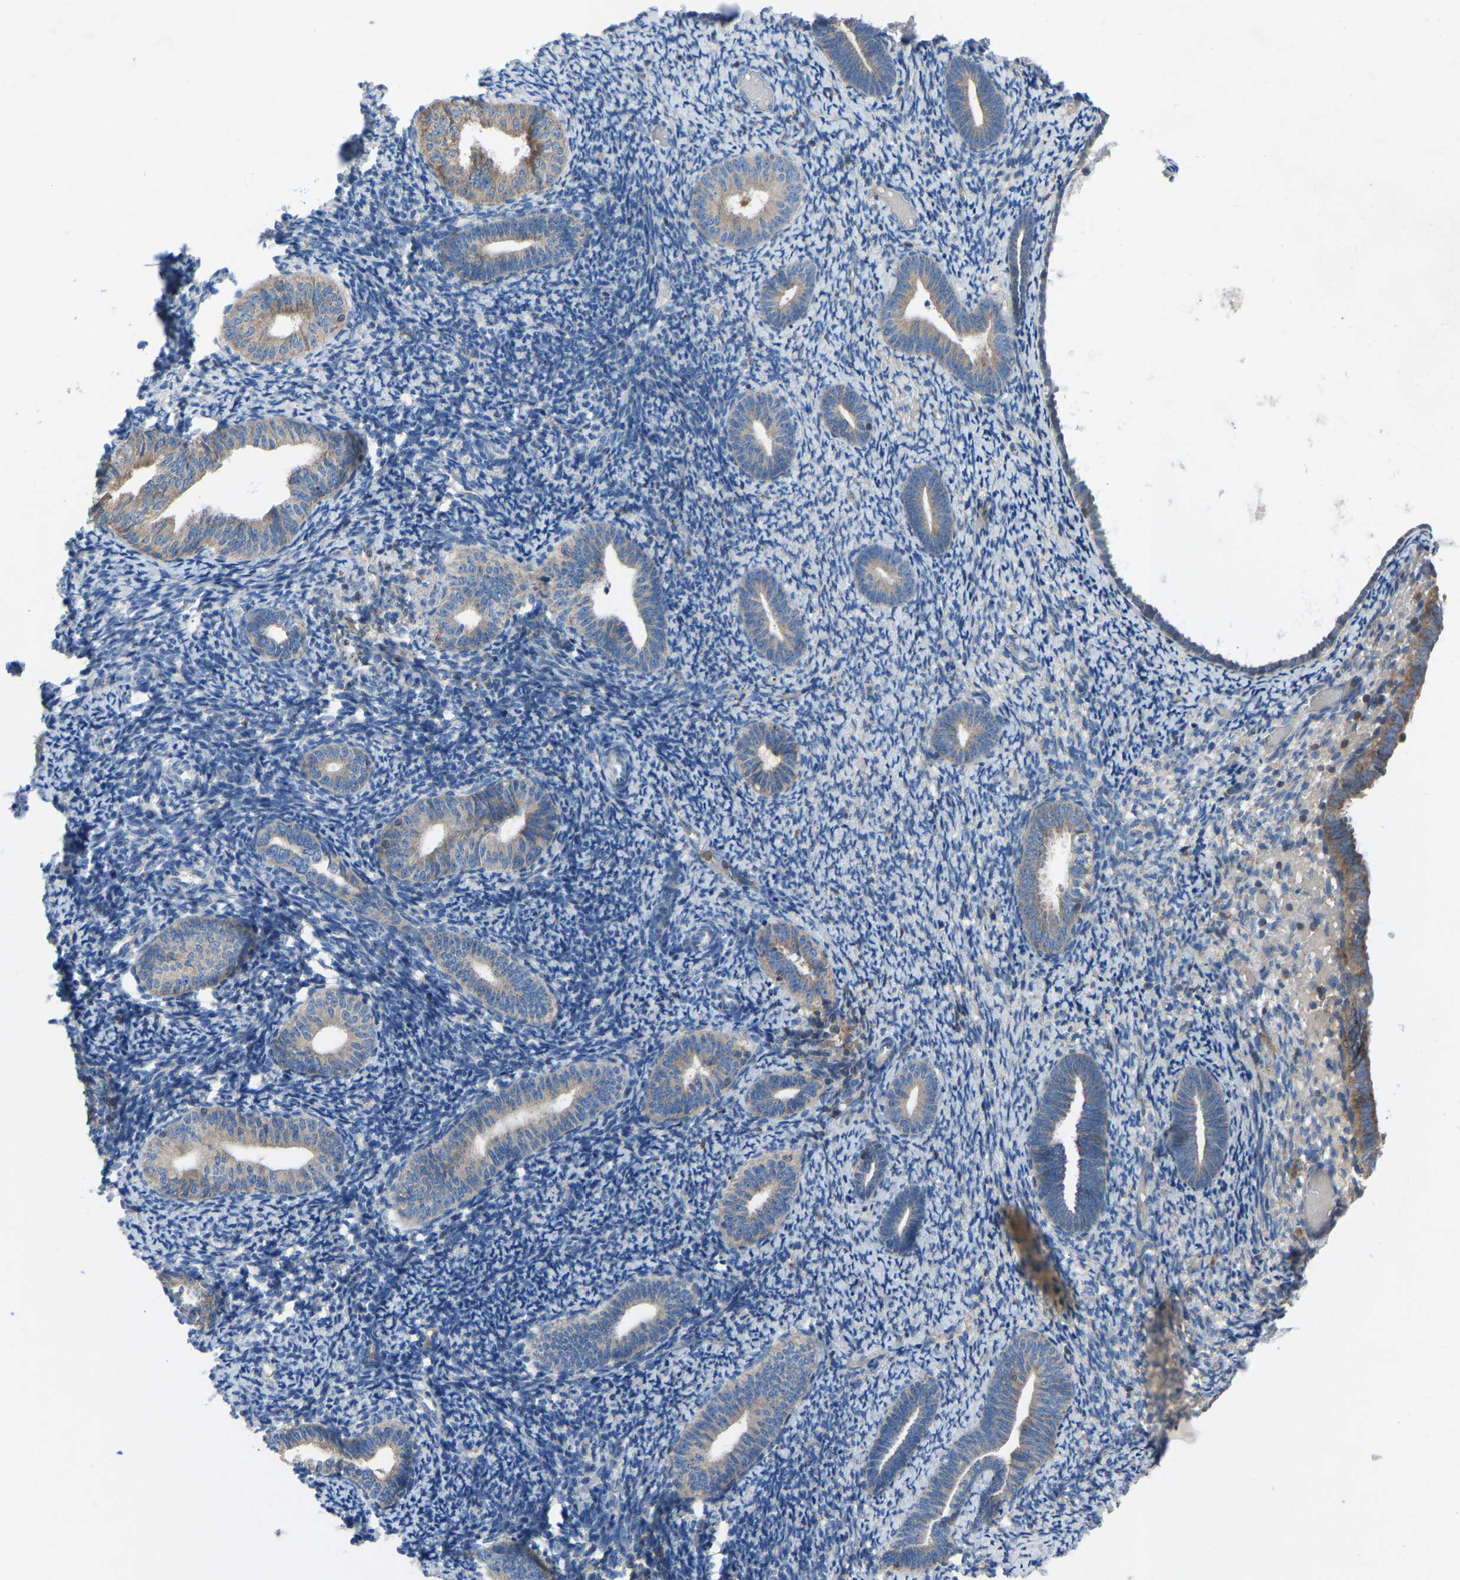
{"staining": {"intensity": "moderate", "quantity": "<25%", "location": "cytoplasmic/membranous"}, "tissue": "endometrium", "cell_type": "Cells in endometrial stroma", "image_type": "normal", "snomed": [{"axis": "morphology", "description": "Normal tissue, NOS"}, {"axis": "topography", "description": "Endometrium"}], "caption": "DAB (3,3'-diaminobenzidine) immunohistochemical staining of normal human endometrium exhibits moderate cytoplasmic/membranous protein staining in approximately <25% of cells in endometrial stroma.", "gene": "GRK6", "patient": {"sex": "female", "age": 66}}